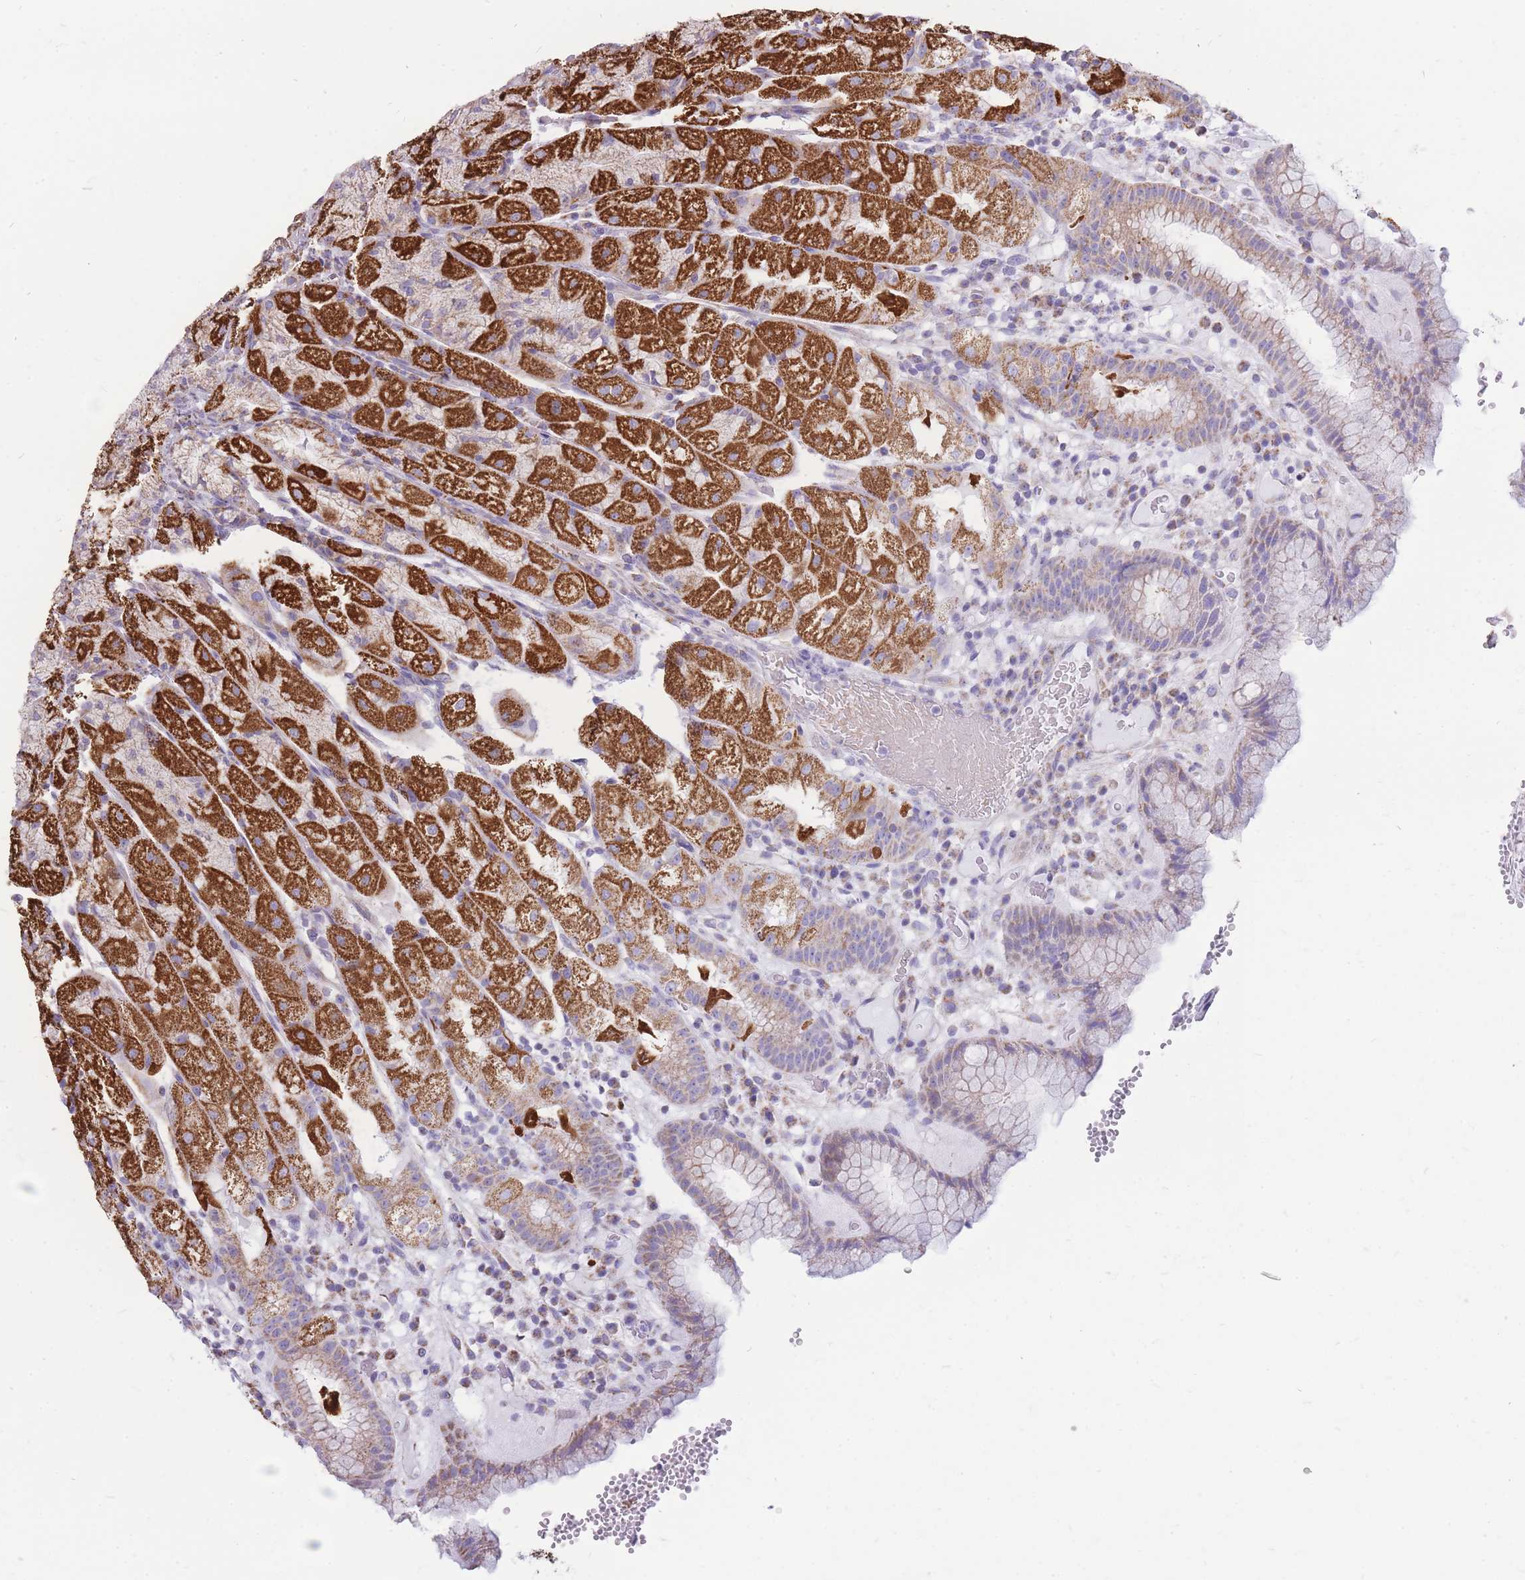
{"staining": {"intensity": "strong", "quantity": "25%-75%", "location": "cytoplasmic/membranous"}, "tissue": "stomach", "cell_type": "Glandular cells", "image_type": "normal", "snomed": [{"axis": "morphology", "description": "Normal tissue, NOS"}, {"axis": "topography", "description": "Stomach, upper"}], "caption": "Approximately 25%-75% of glandular cells in unremarkable human stomach demonstrate strong cytoplasmic/membranous protein staining as visualized by brown immunohistochemical staining.", "gene": "PCSK1", "patient": {"sex": "male", "age": 52}}